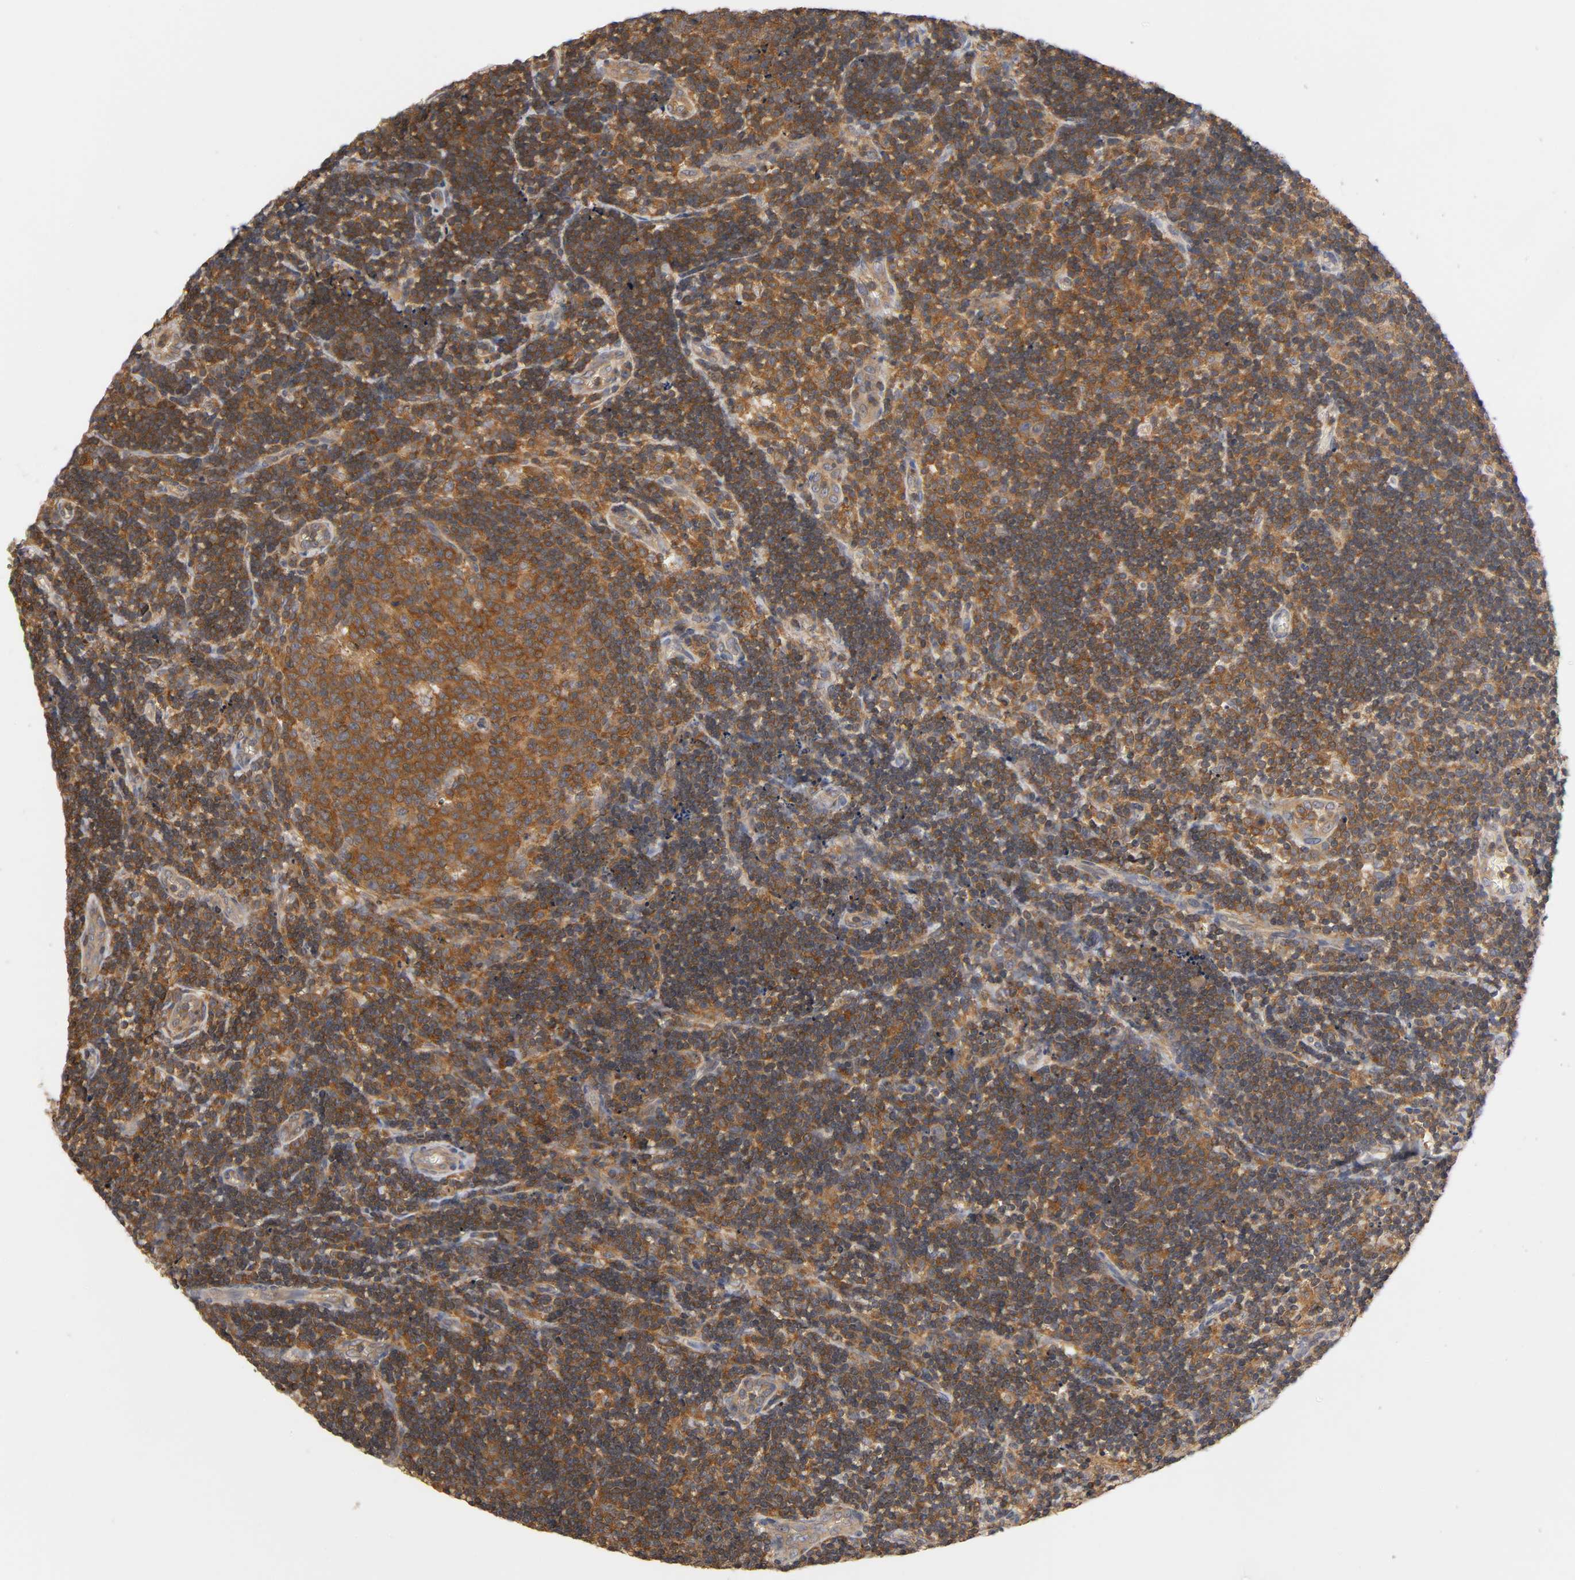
{"staining": {"intensity": "strong", "quantity": ">75%", "location": "cytoplasmic/membranous"}, "tissue": "lymph node", "cell_type": "Germinal center cells", "image_type": "normal", "snomed": [{"axis": "morphology", "description": "Normal tissue, NOS"}, {"axis": "topography", "description": "Lymph node"}, {"axis": "topography", "description": "Salivary gland"}], "caption": "A brown stain shows strong cytoplasmic/membranous staining of a protein in germinal center cells of unremarkable lymph node. (brown staining indicates protein expression, while blue staining denotes nuclei).", "gene": "ACTR2", "patient": {"sex": "male", "age": 8}}